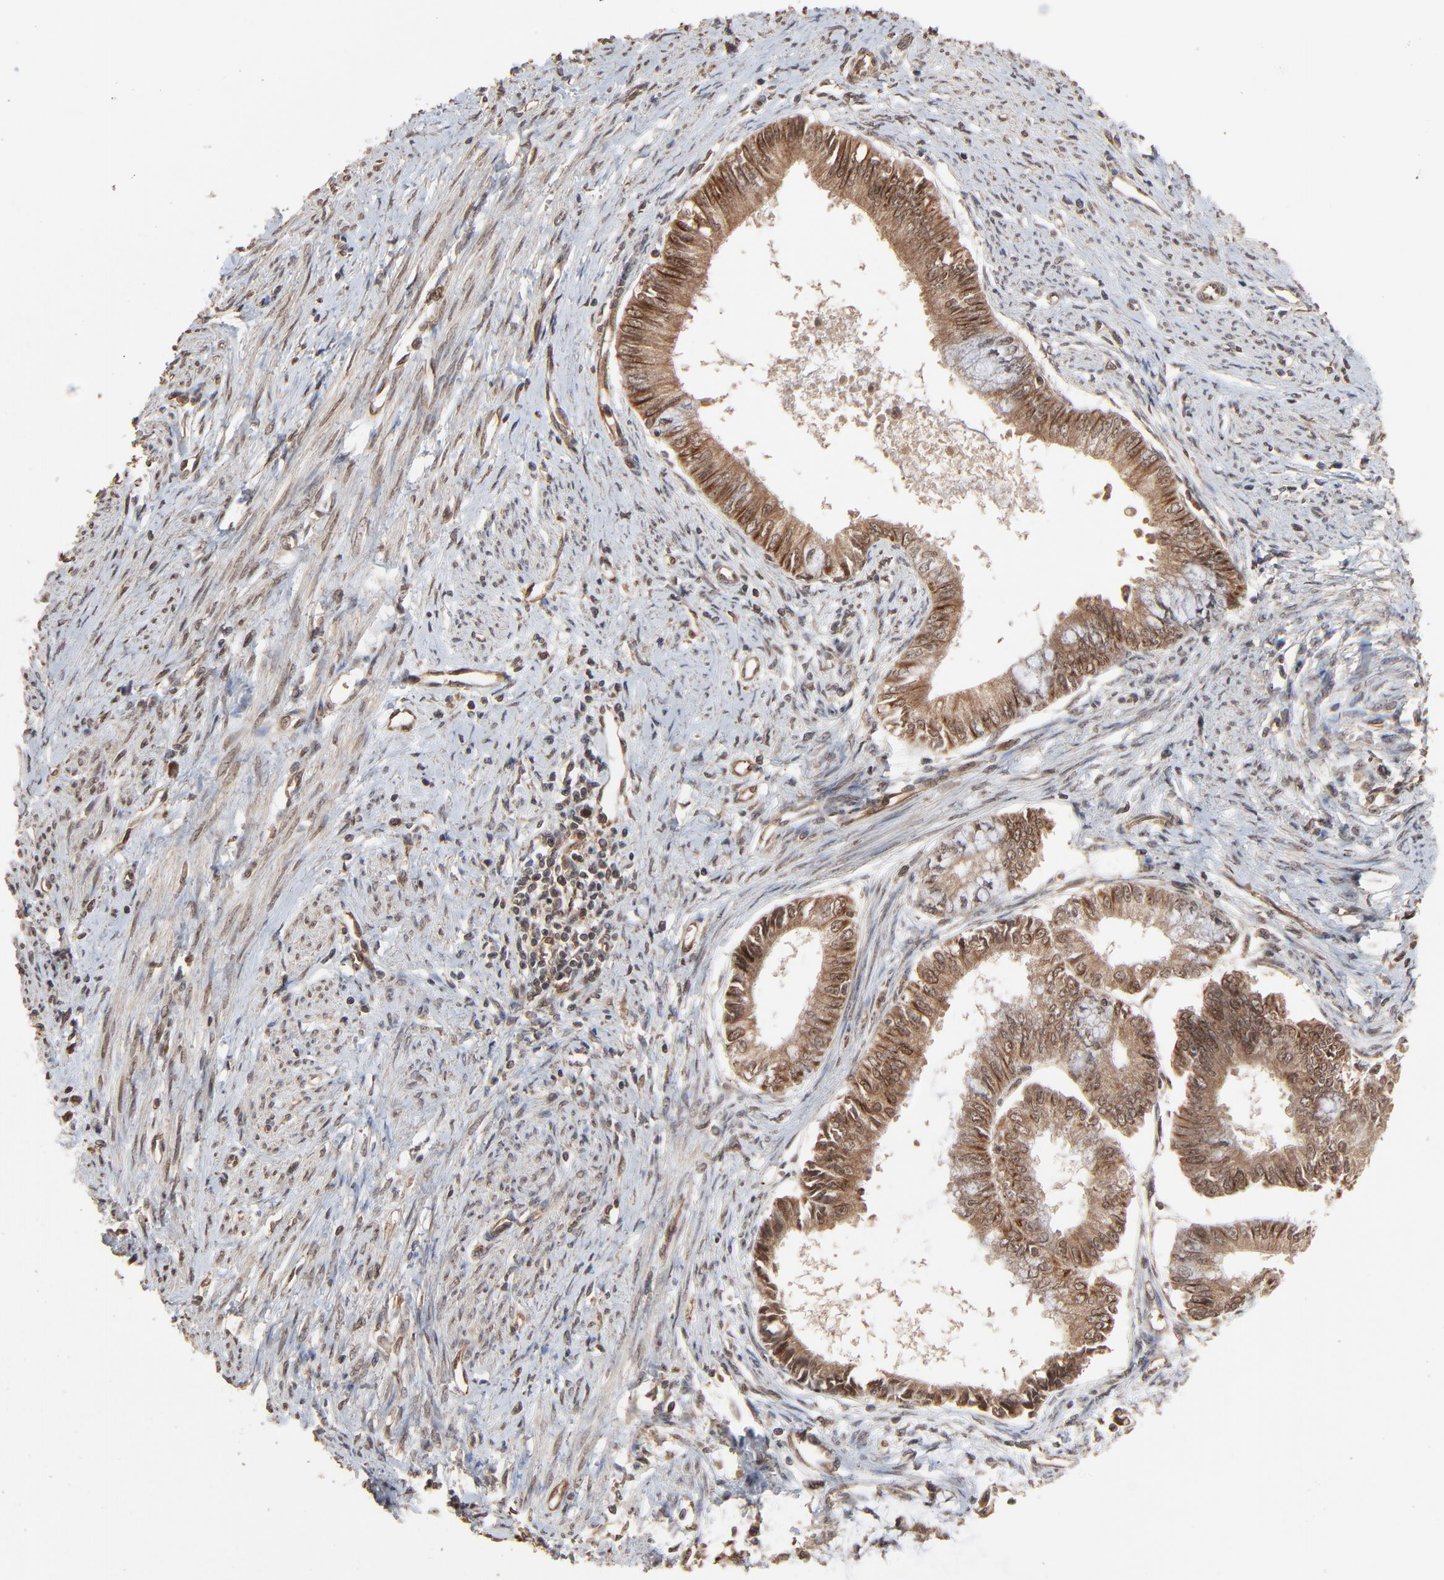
{"staining": {"intensity": "moderate", "quantity": ">75%", "location": "cytoplasmic/membranous,nuclear"}, "tissue": "endometrial cancer", "cell_type": "Tumor cells", "image_type": "cancer", "snomed": [{"axis": "morphology", "description": "Adenocarcinoma, NOS"}, {"axis": "topography", "description": "Endometrium"}], "caption": "Brown immunohistochemical staining in endometrial adenocarcinoma reveals moderate cytoplasmic/membranous and nuclear expression in approximately >75% of tumor cells.", "gene": "FAM227A", "patient": {"sex": "female", "age": 76}}